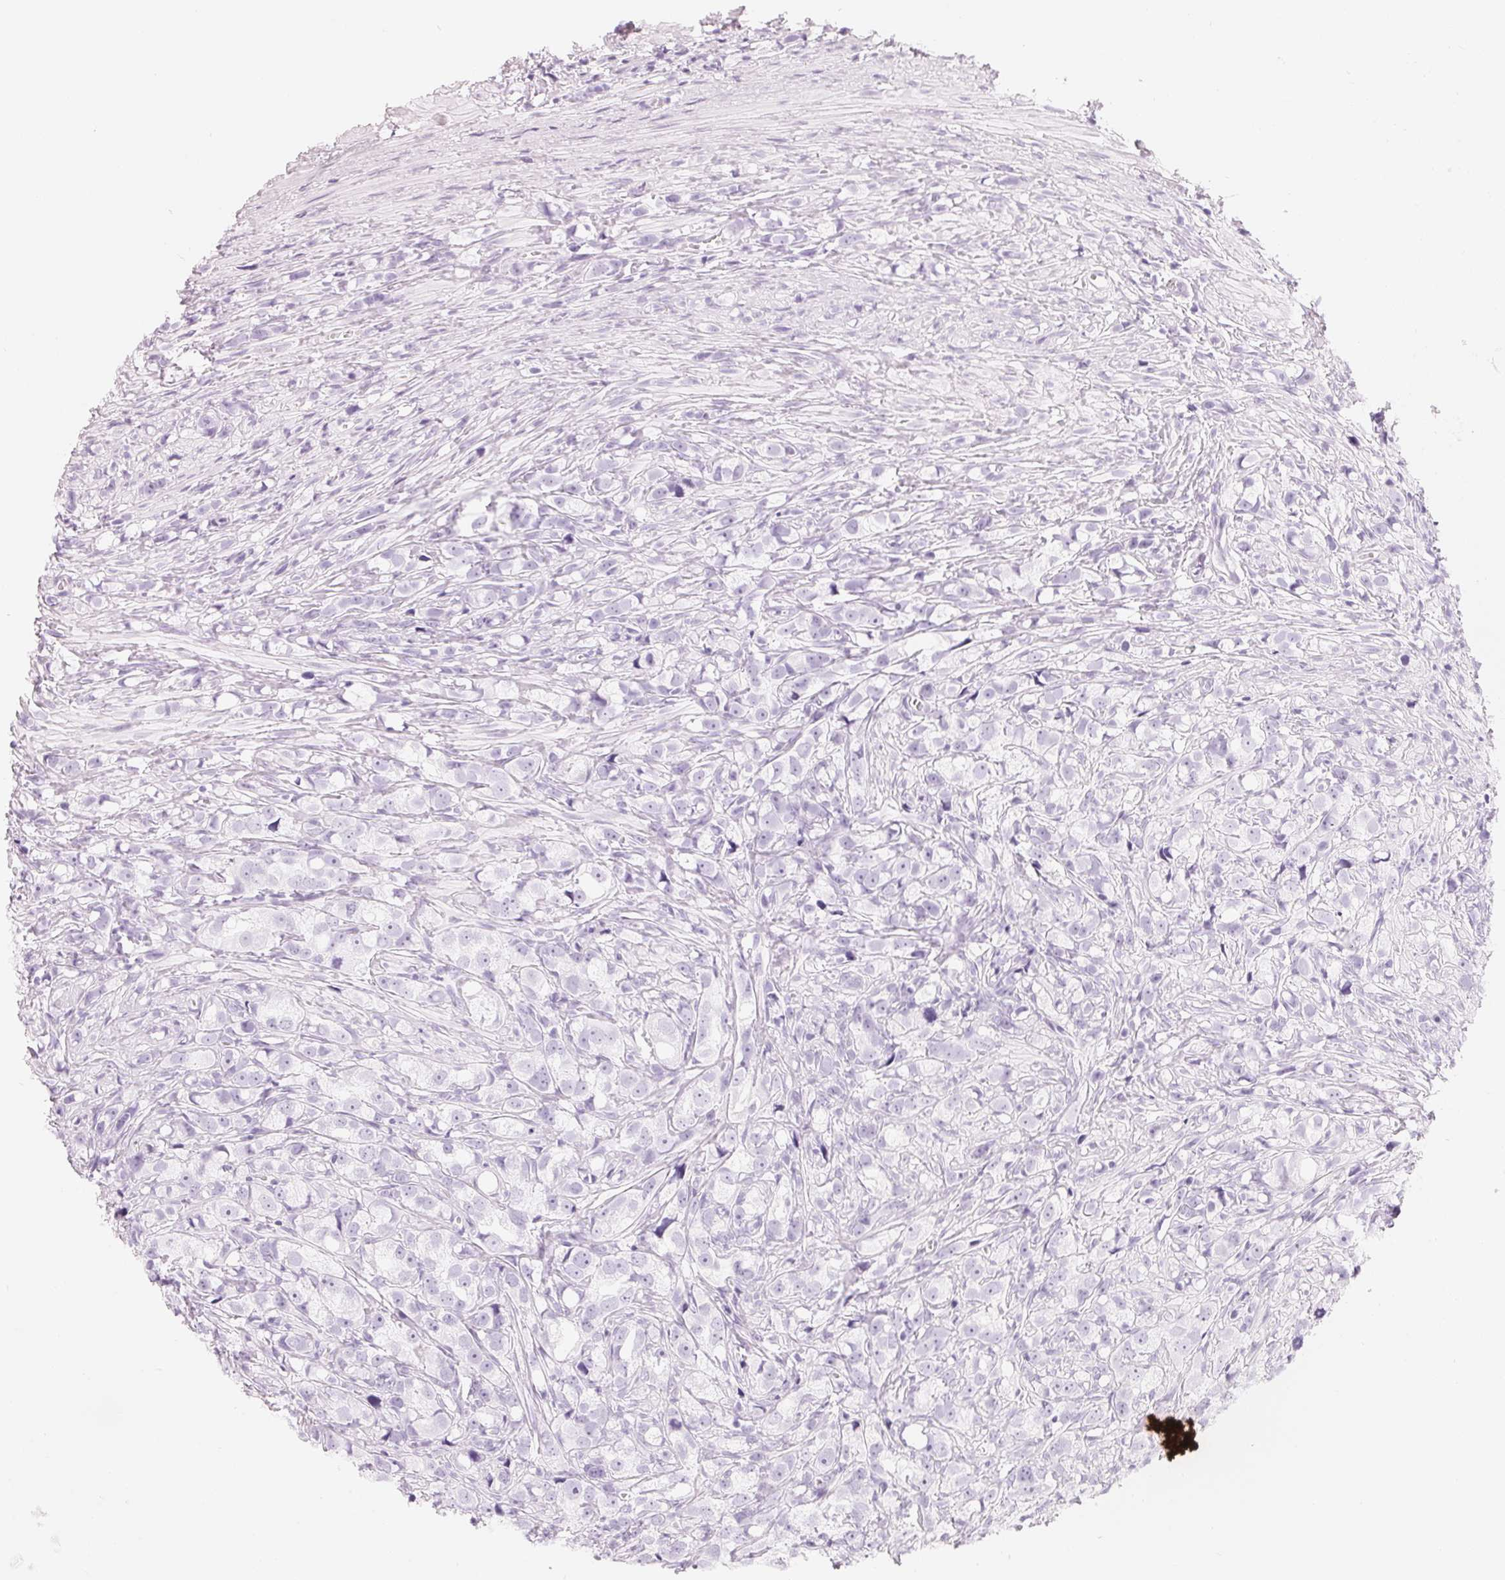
{"staining": {"intensity": "negative", "quantity": "none", "location": "none"}, "tissue": "prostate cancer", "cell_type": "Tumor cells", "image_type": "cancer", "snomed": [{"axis": "morphology", "description": "Adenocarcinoma, High grade"}, {"axis": "topography", "description": "Prostate"}], "caption": "IHC histopathology image of neoplastic tissue: adenocarcinoma (high-grade) (prostate) stained with DAB displays no significant protein staining in tumor cells.", "gene": "CFHR2", "patient": {"sex": "male", "age": 75}}